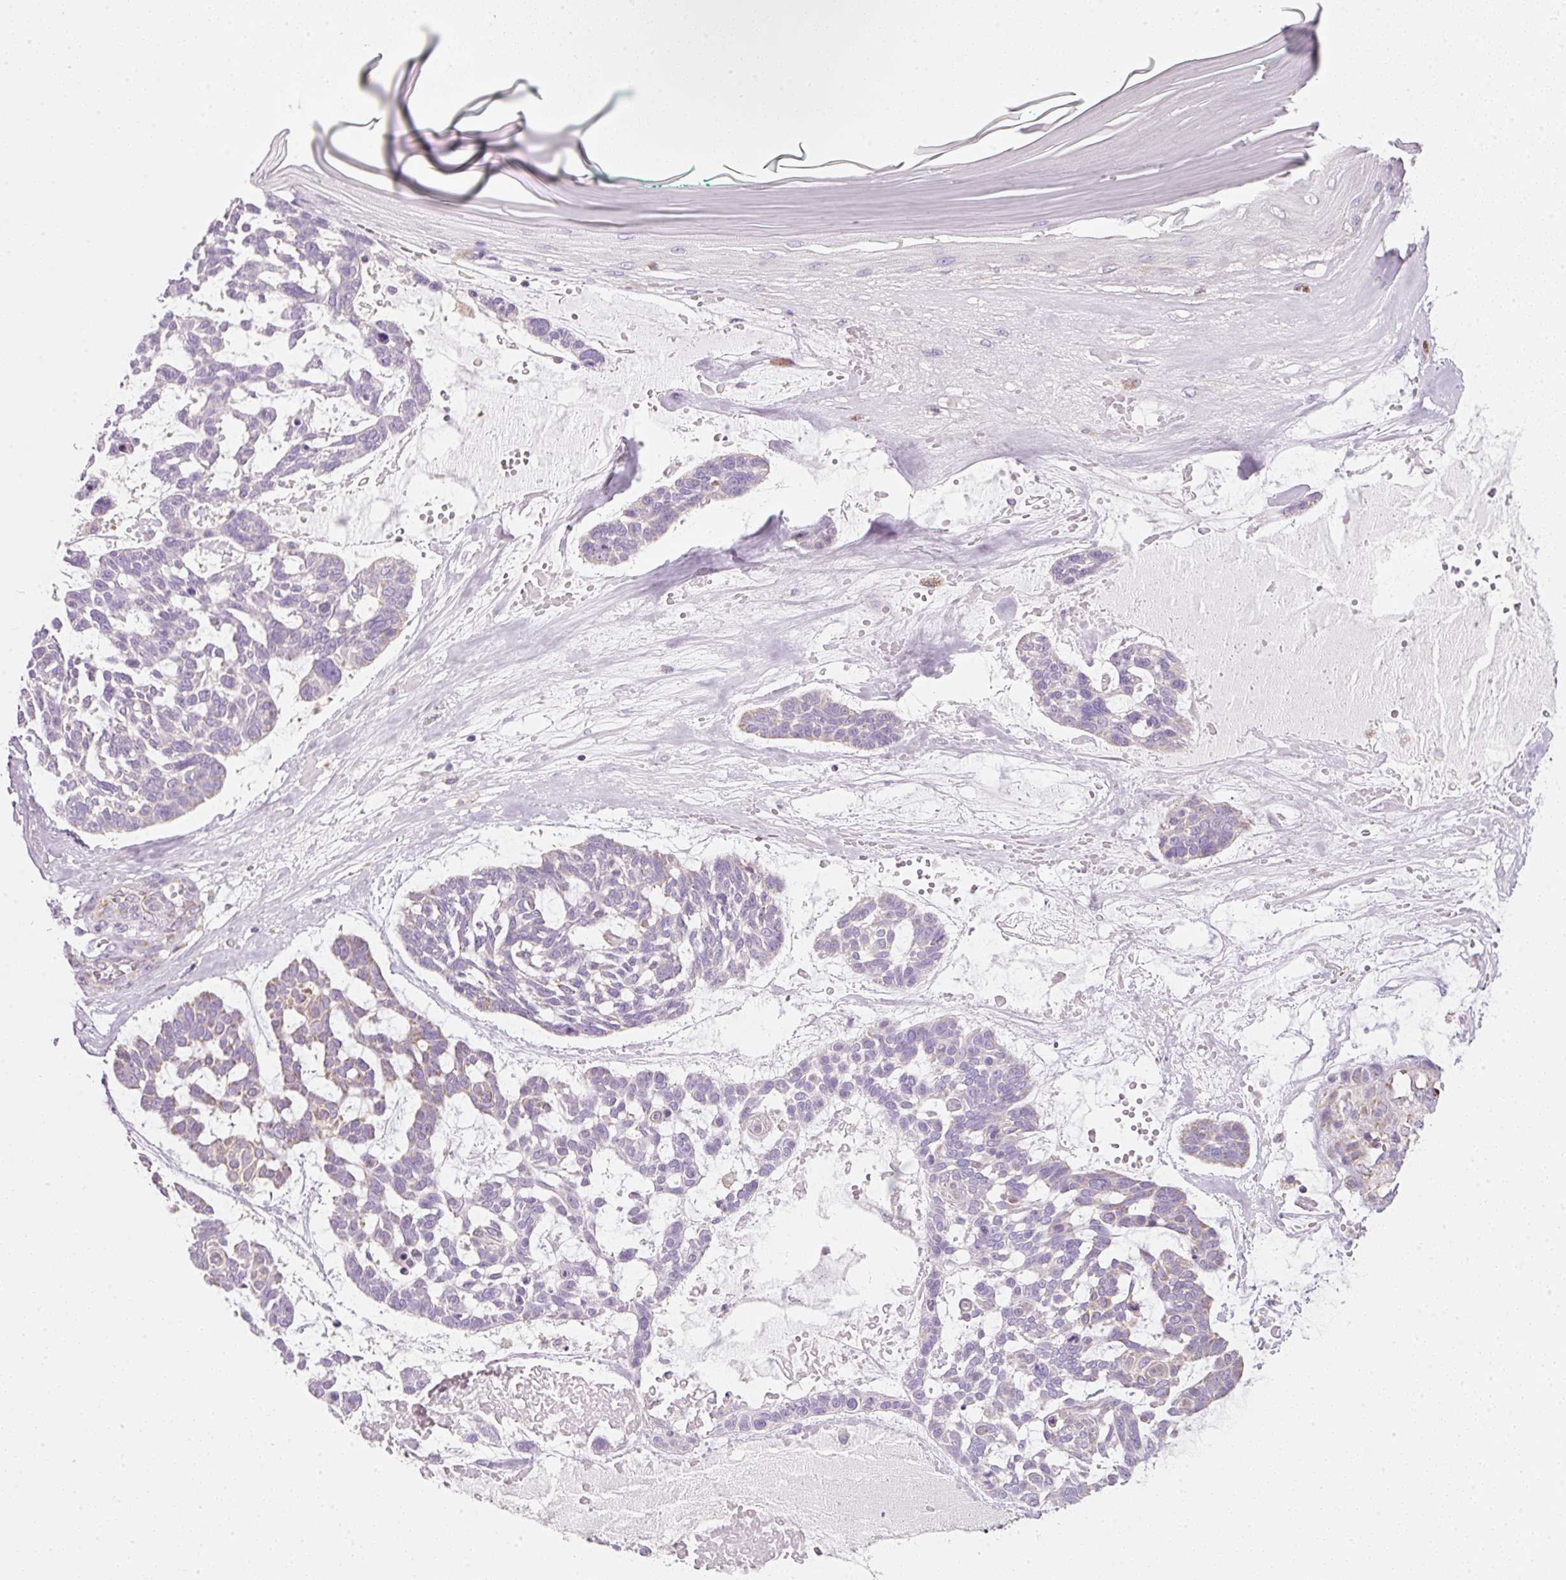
{"staining": {"intensity": "weak", "quantity": "<25%", "location": "cytoplasmic/membranous"}, "tissue": "skin cancer", "cell_type": "Tumor cells", "image_type": "cancer", "snomed": [{"axis": "morphology", "description": "Basal cell carcinoma"}, {"axis": "topography", "description": "Skin"}], "caption": "Histopathology image shows no protein expression in tumor cells of skin cancer tissue.", "gene": "NDUFA1", "patient": {"sex": "male", "age": 88}}